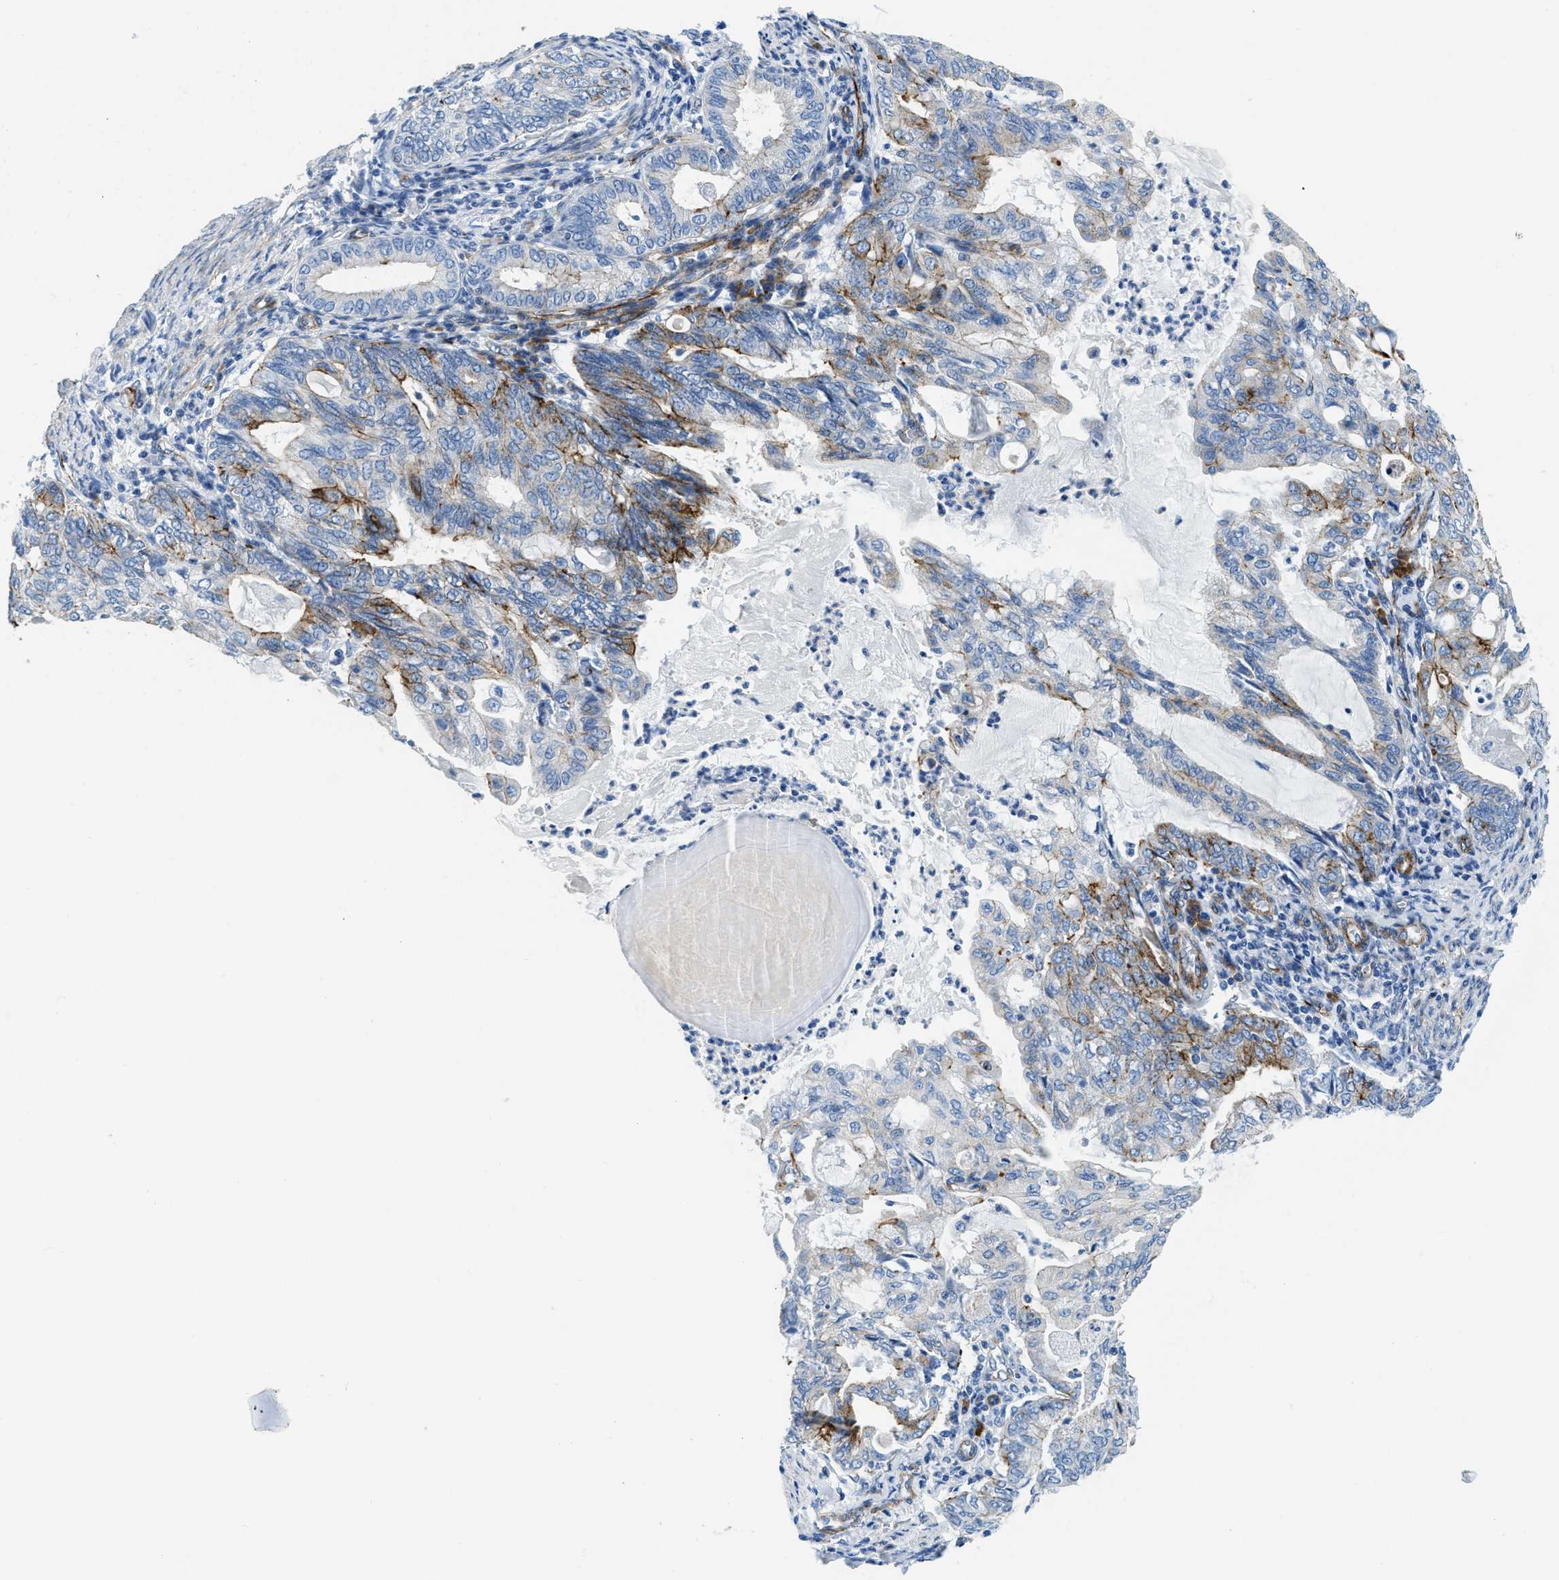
{"staining": {"intensity": "moderate", "quantity": "<25%", "location": "cytoplasmic/membranous"}, "tissue": "endometrial cancer", "cell_type": "Tumor cells", "image_type": "cancer", "snomed": [{"axis": "morphology", "description": "Adenocarcinoma, NOS"}, {"axis": "topography", "description": "Endometrium"}], "caption": "A micrograph of human endometrial cancer (adenocarcinoma) stained for a protein displays moderate cytoplasmic/membranous brown staining in tumor cells.", "gene": "CUTA", "patient": {"sex": "female", "age": 86}}